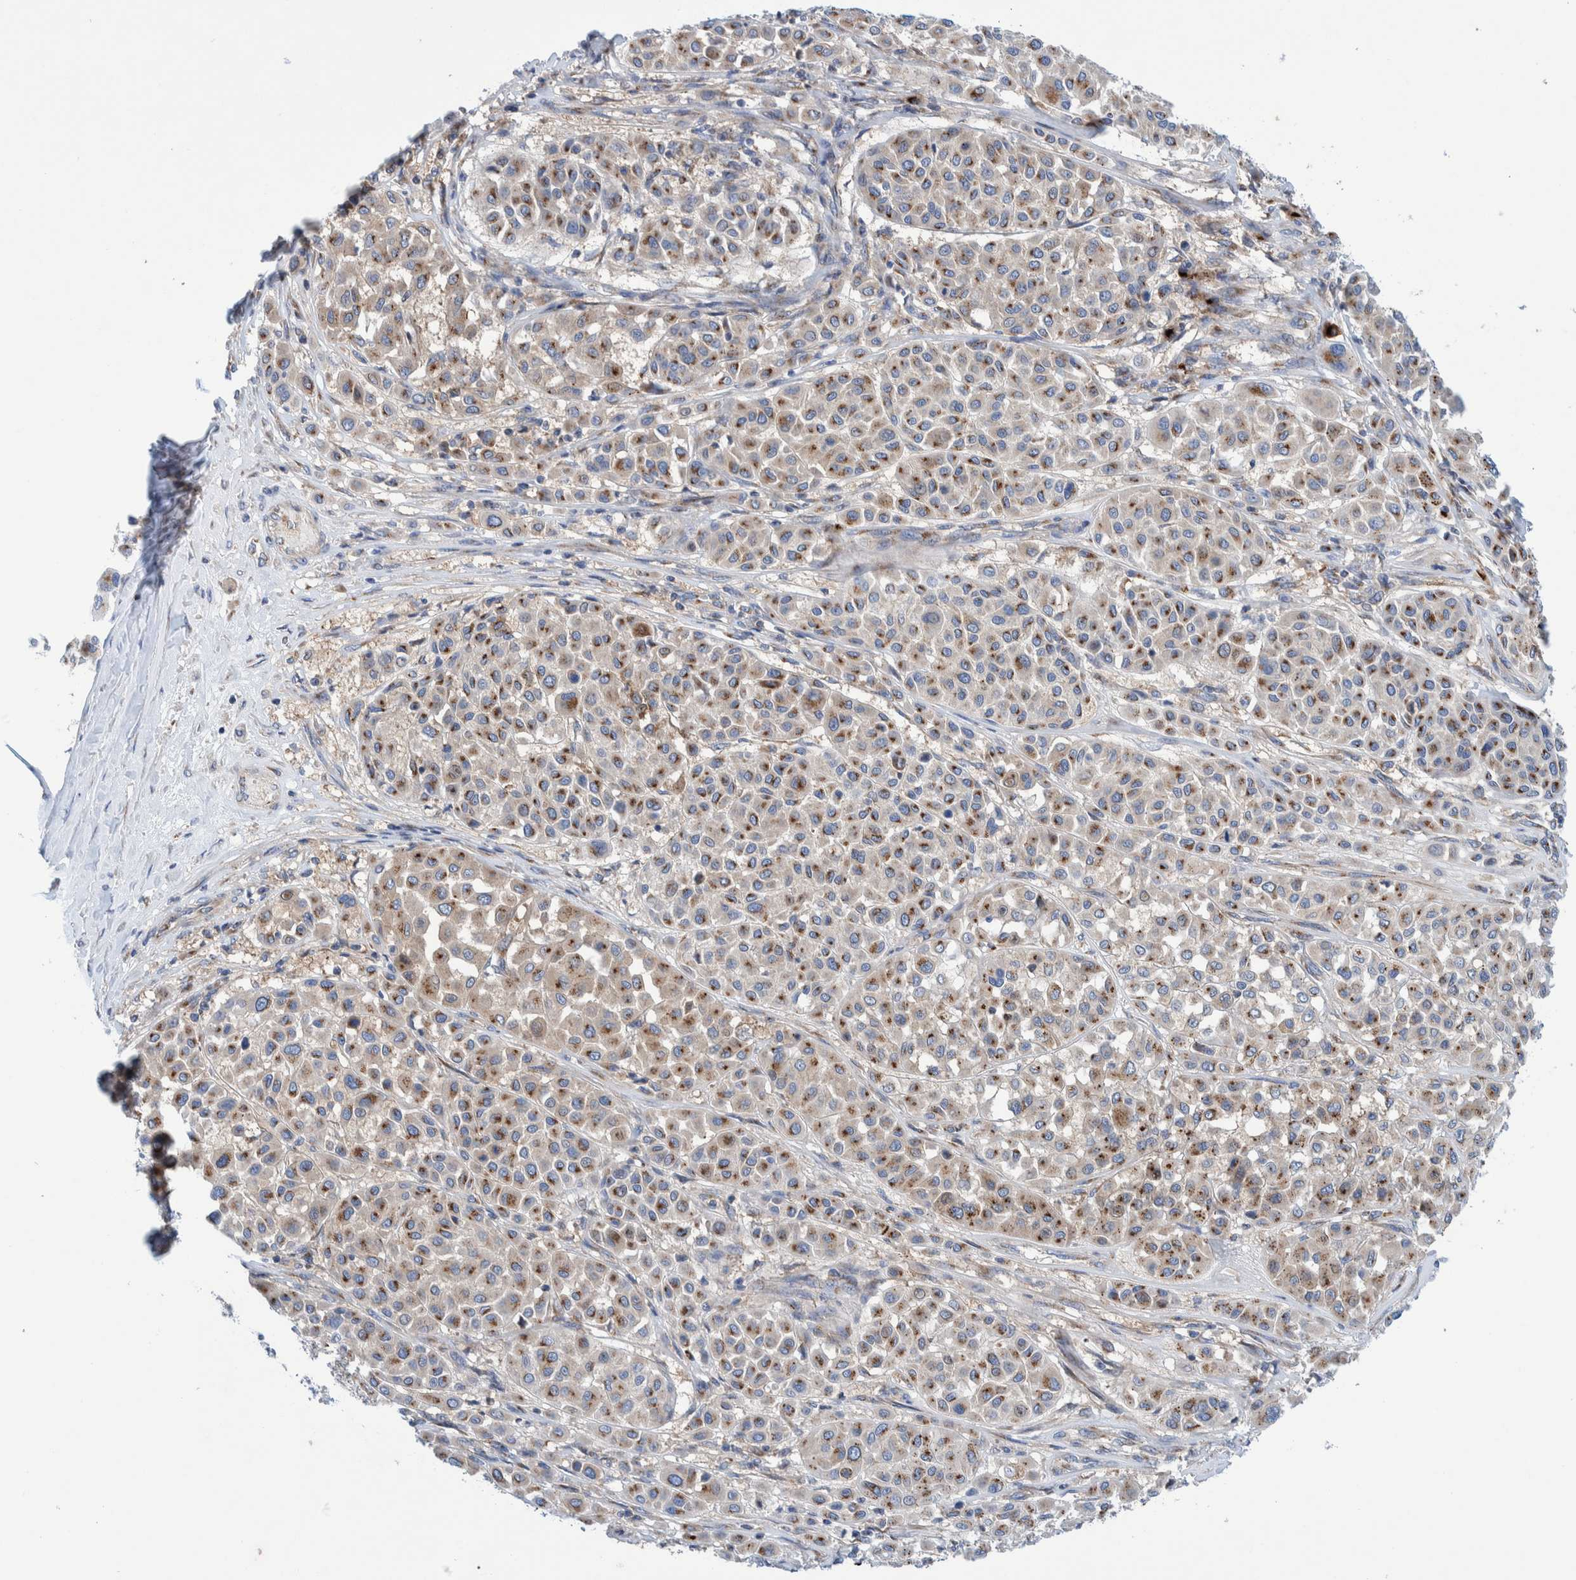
{"staining": {"intensity": "moderate", "quantity": ">75%", "location": "cytoplasmic/membranous"}, "tissue": "melanoma", "cell_type": "Tumor cells", "image_type": "cancer", "snomed": [{"axis": "morphology", "description": "Malignant melanoma, Metastatic site"}, {"axis": "topography", "description": "Soft tissue"}], "caption": "About >75% of tumor cells in human melanoma show moderate cytoplasmic/membranous protein staining as visualized by brown immunohistochemical staining.", "gene": "TRIM58", "patient": {"sex": "male", "age": 41}}